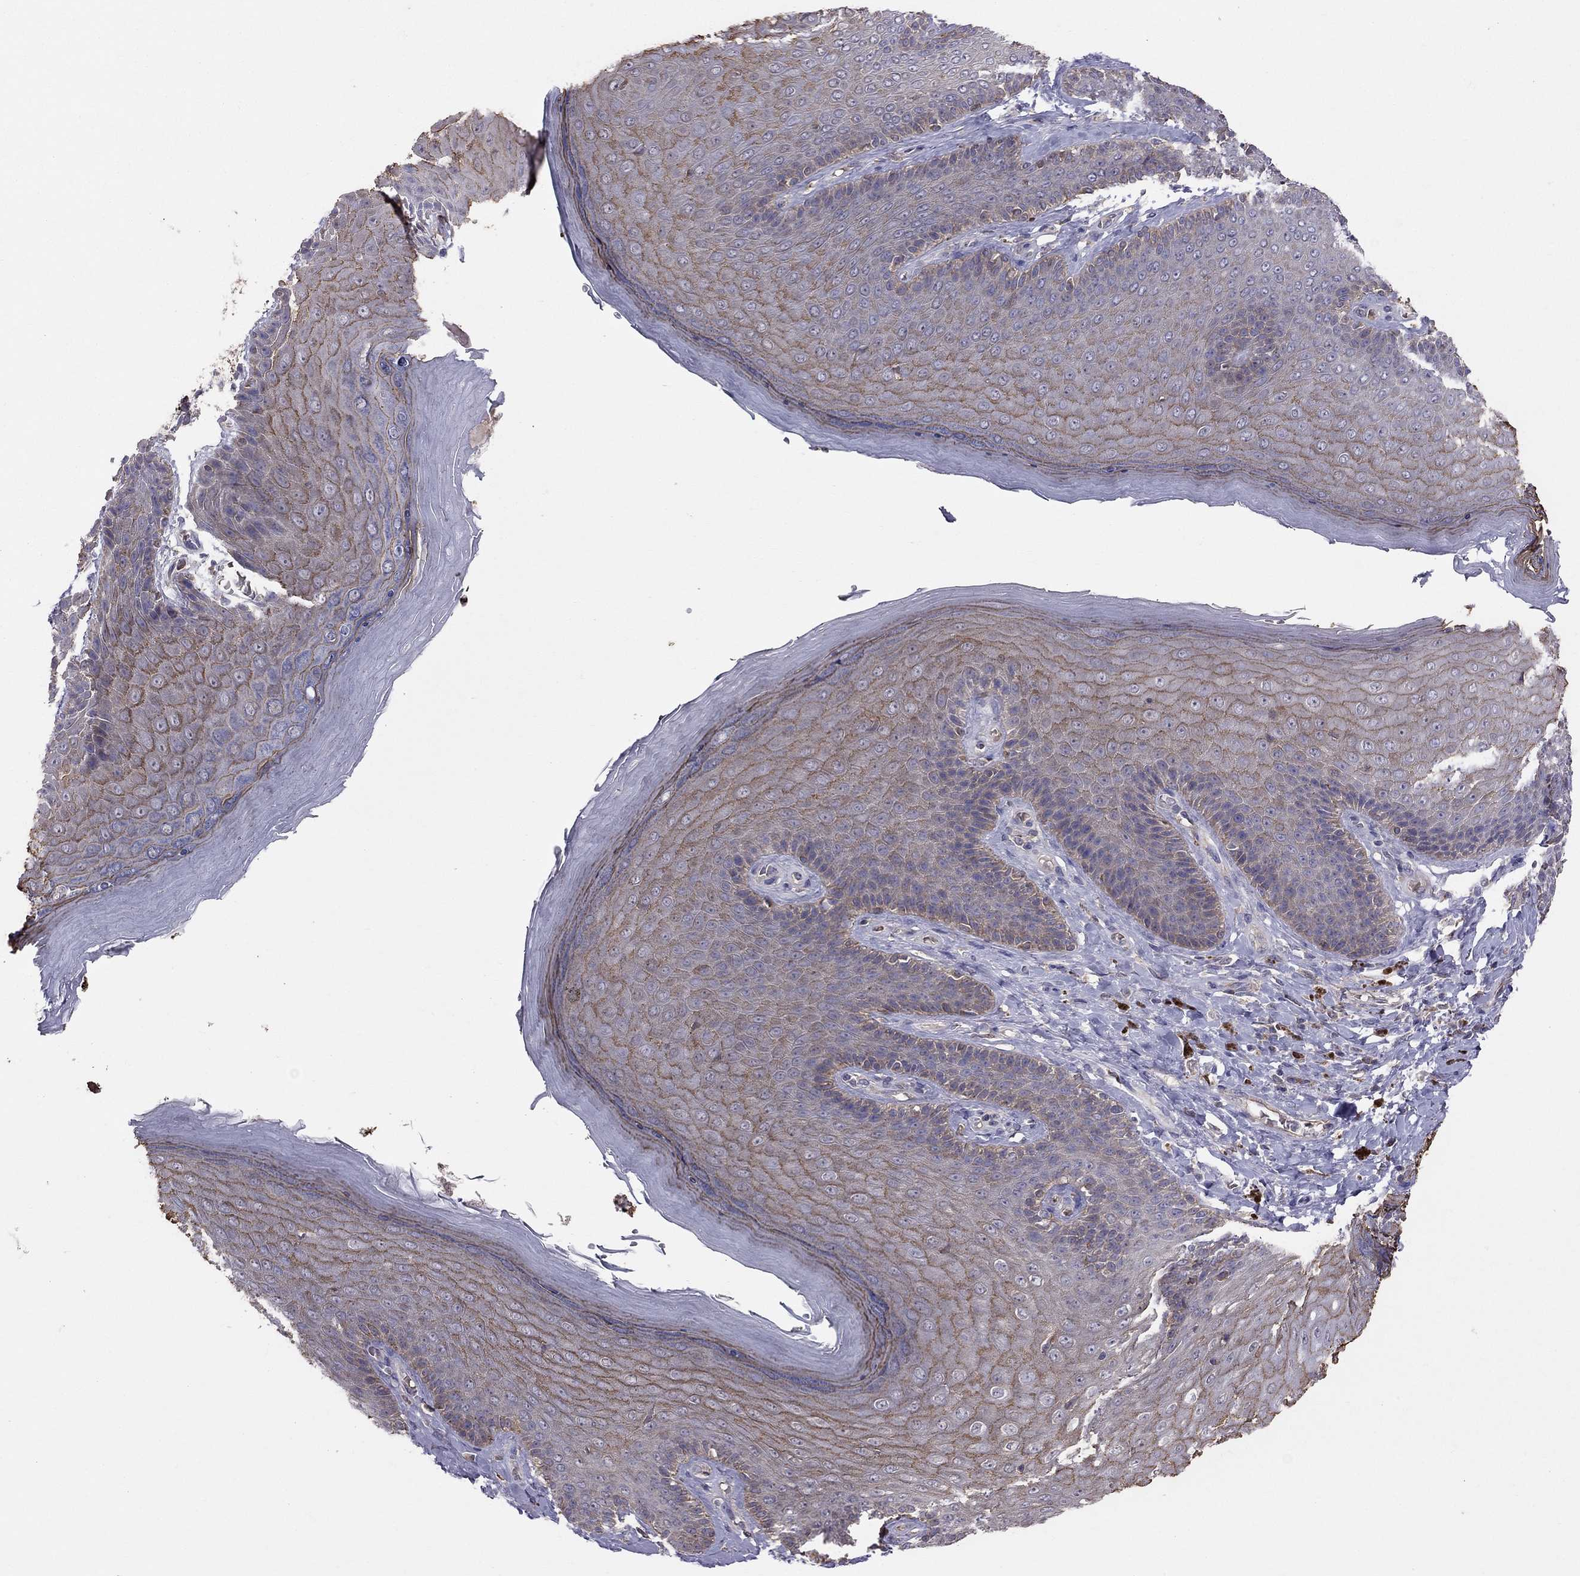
{"staining": {"intensity": "moderate", "quantity": "25%-75%", "location": "cytoplasmic/membranous"}, "tissue": "skin", "cell_type": "Epidermal cells", "image_type": "normal", "snomed": [{"axis": "morphology", "description": "Normal tissue, NOS"}, {"axis": "topography", "description": "Skeletal muscle"}, {"axis": "topography", "description": "Anal"}, {"axis": "topography", "description": "Peripheral nerve tissue"}], "caption": "Unremarkable skin was stained to show a protein in brown. There is medium levels of moderate cytoplasmic/membranous positivity in about 25%-75% of epidermal cells. (brown staining indicates protein expression, while blue staining denotes nuclei).", "gene": "PIK3CG", "patient": {"sex": "male", "age": 53}}